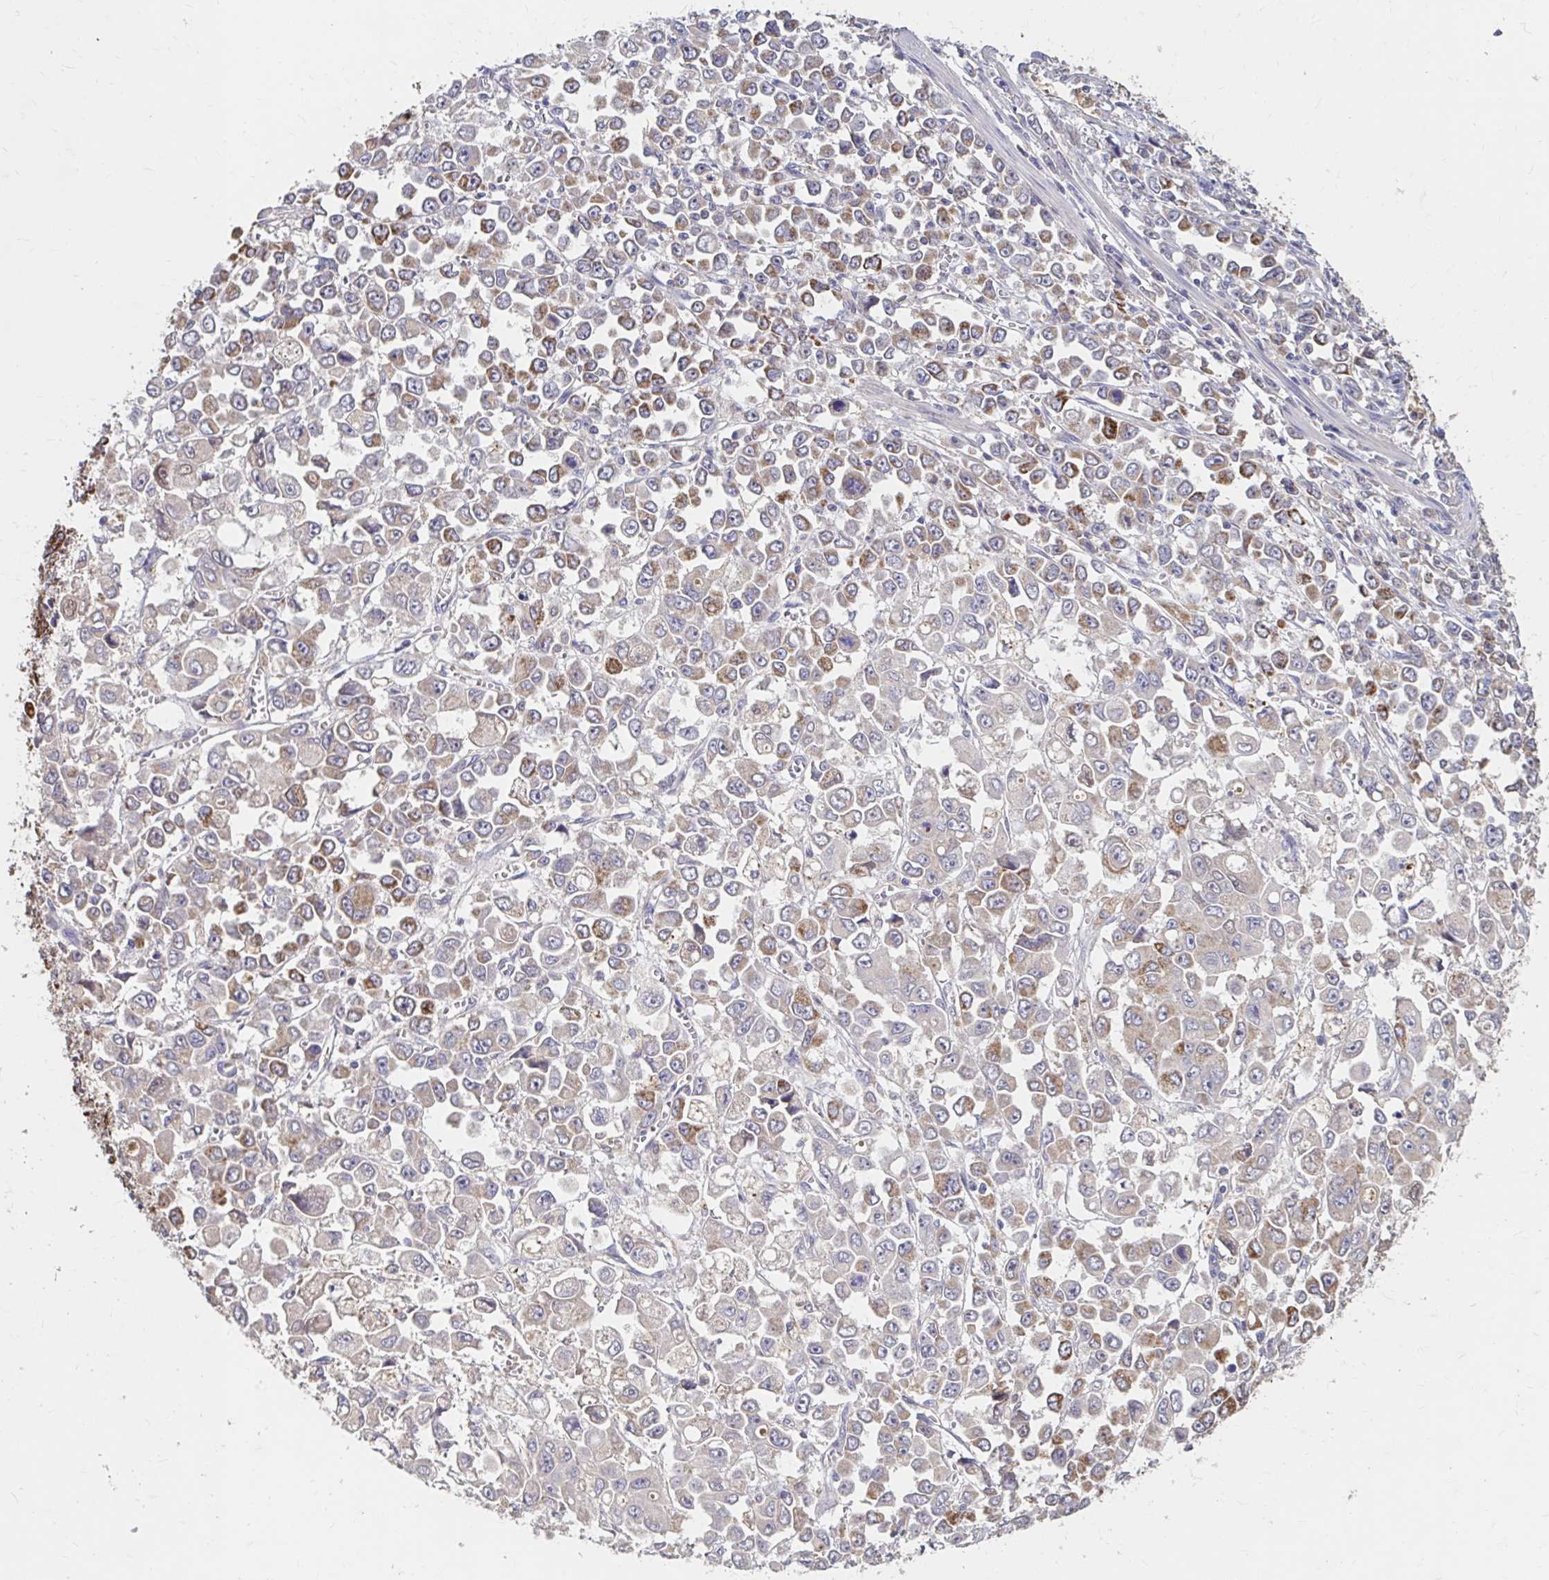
{"staining": {"intensity": "moderate", "quantity": "25%-75%", "location": "cytoplasmic/membranous"}, "tissue": "stomach cancer", "cell_type": "Tumor cells", "image_type": "cancer", "snomed": [{"axis": "morphology", "description": "Adenocarcinoma, NOS"}, {"axis": "topography", "description": "Stomach, upper"}], "caption": "Immunohistochemistry (IHC) (DAB) staining of adenocarcinoma (stomach) demonstrates moderate cytoplasmic/membranous protein positivity in about 25%-75% of tumor cells.", "gene": "HMGCS2", "patient": {"sex": "male", "age": 70}}